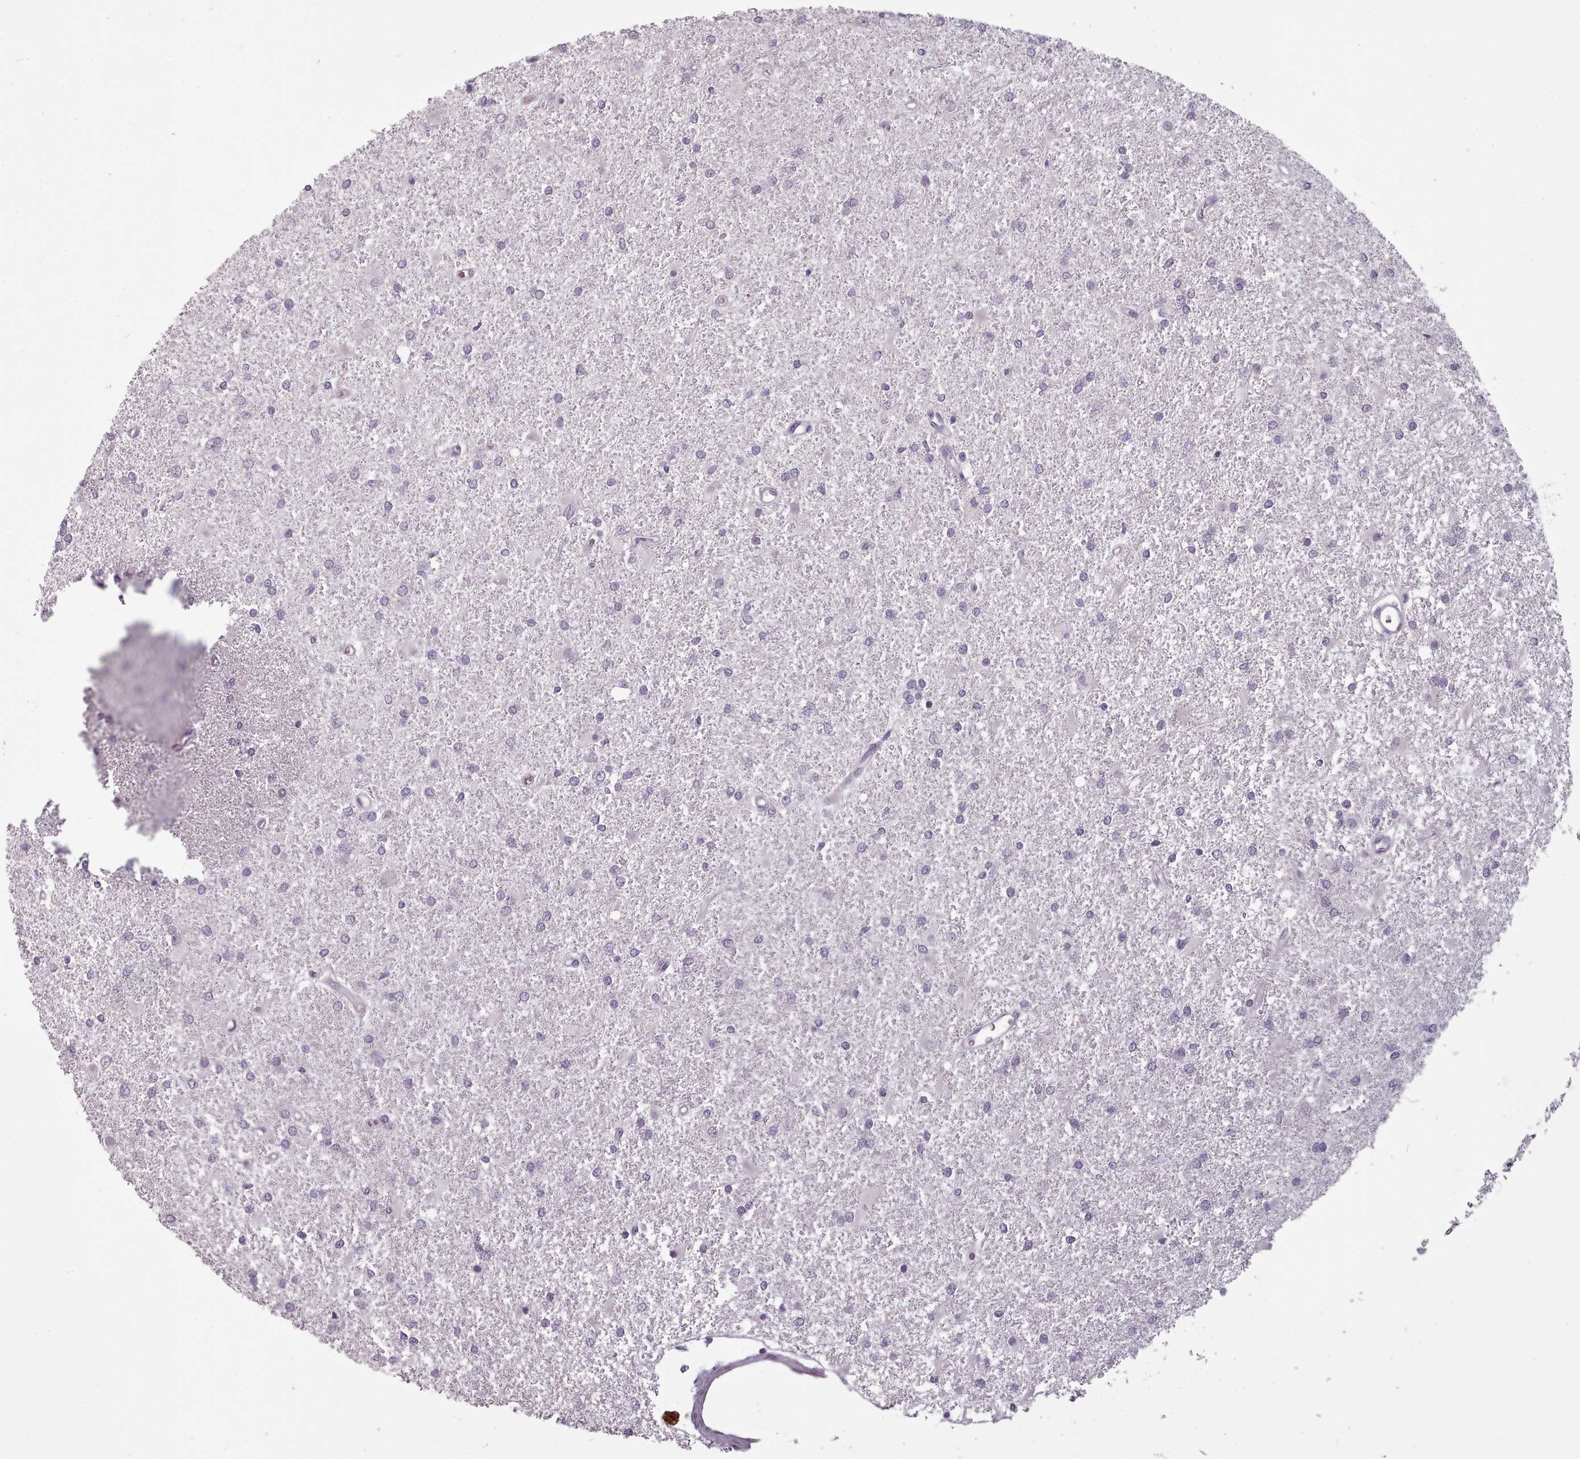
{"staining": {"intensity": "negative", "quantity": "none", "location": "none"}, "tissue": "glioma", "cell_type": "Tumor cells", "image_type": "cancer", "snomed": [{"axis": "morphology", "description": "Glioma, malignant, High grade"}, {"axis": "topography", "description": "Brain"}], "caption": "Immunohistochemistry (IHC) of glioma displays no staining in tumor cells.", "gene": "PBX4", "patient": {"sex": "female", "age": 50}}